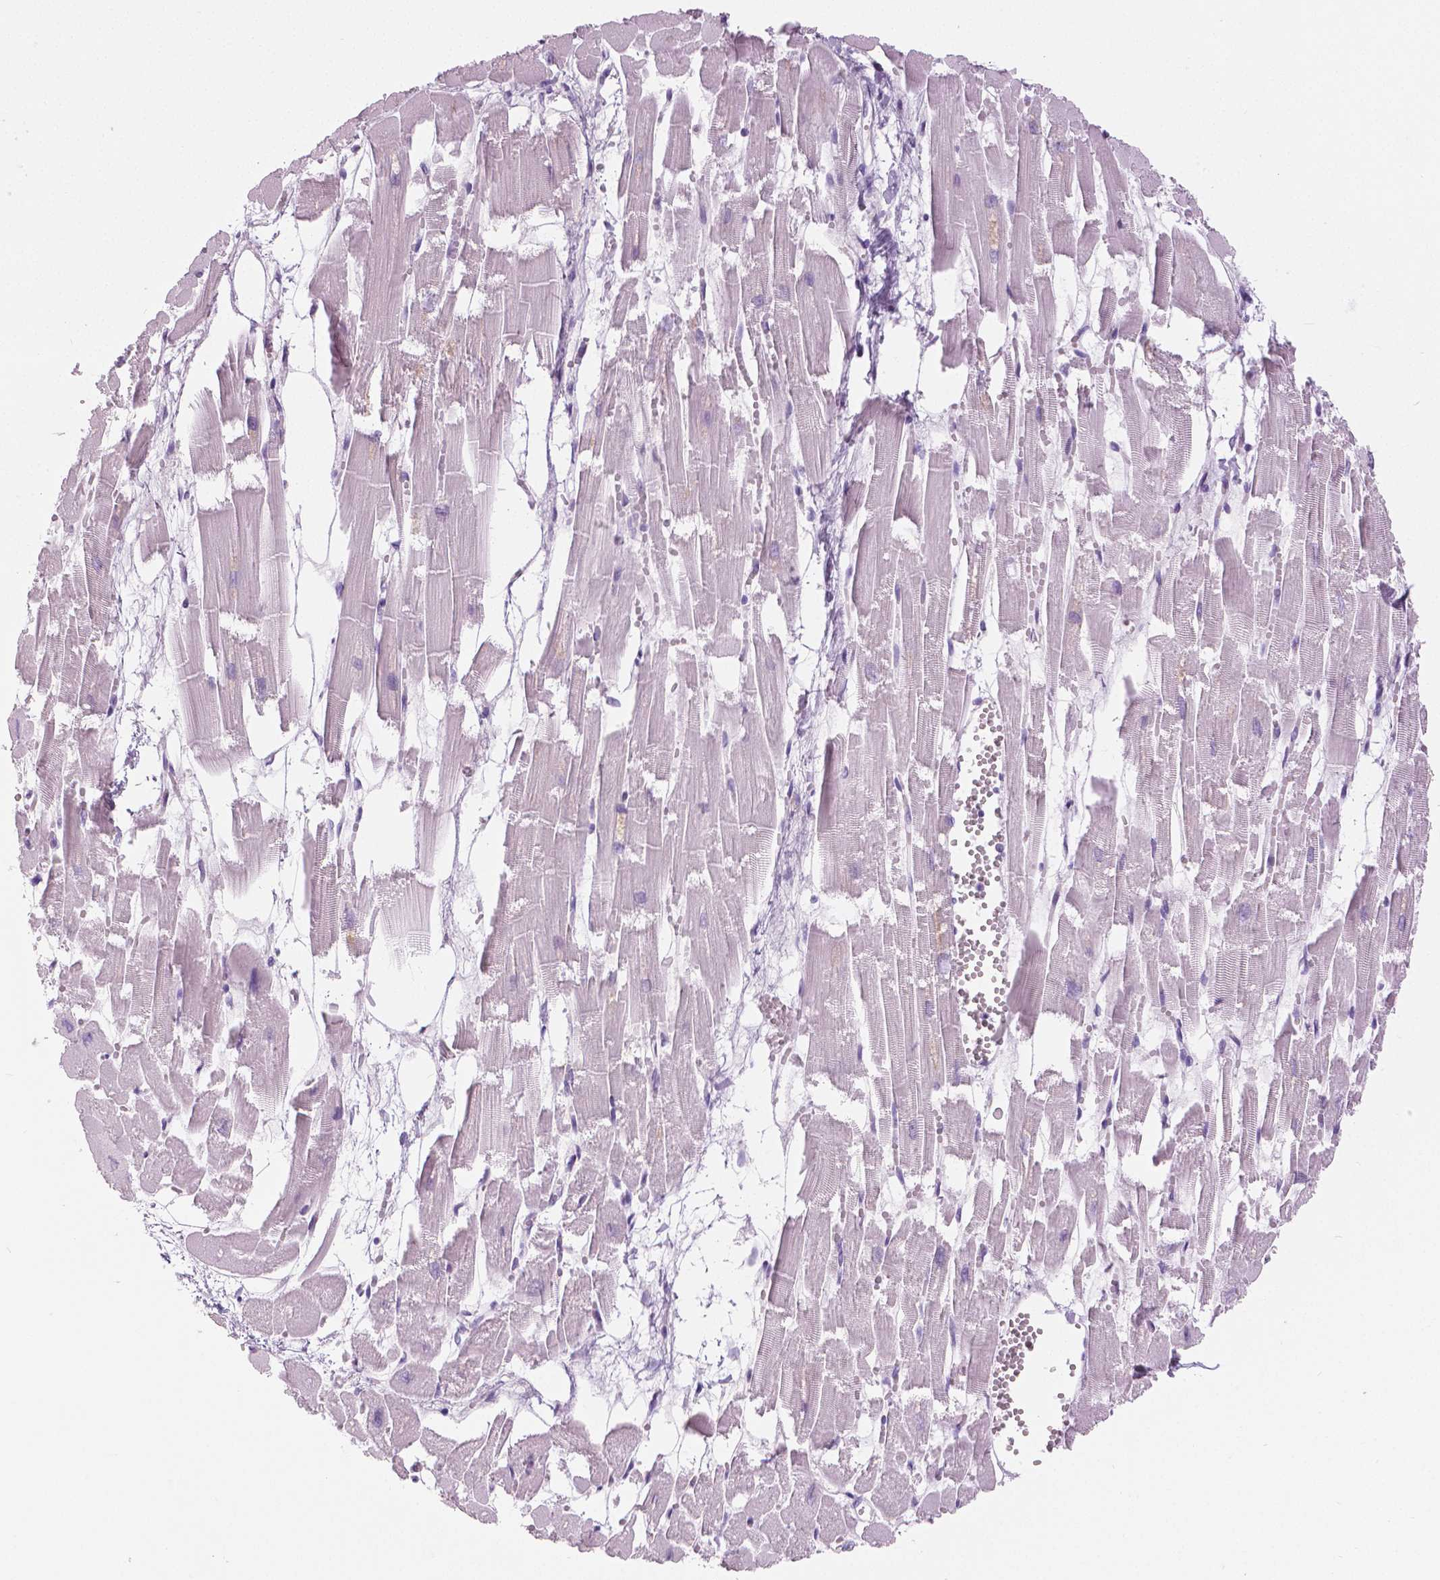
{"staining": {"intensity": "negative", "quantity": "none", "location": "none"}, "tissue": "heart muscle", "cell_type": "Cardiomyocytes", "image_type": "normal", "snomed": [{"axis": "morphology", "description": "Normal tissue, NOS"}, {"axis": "topography", "description": "Heart"}], "caption": "A micrograph of heart muscle stained for a protein displays no brown staining in cardiomyocytes. (DAB IHC visualized using brightfield microscopy, high magnification).", "gene": "SFTPD", "patient": {"sex": "female", "age": 52}}